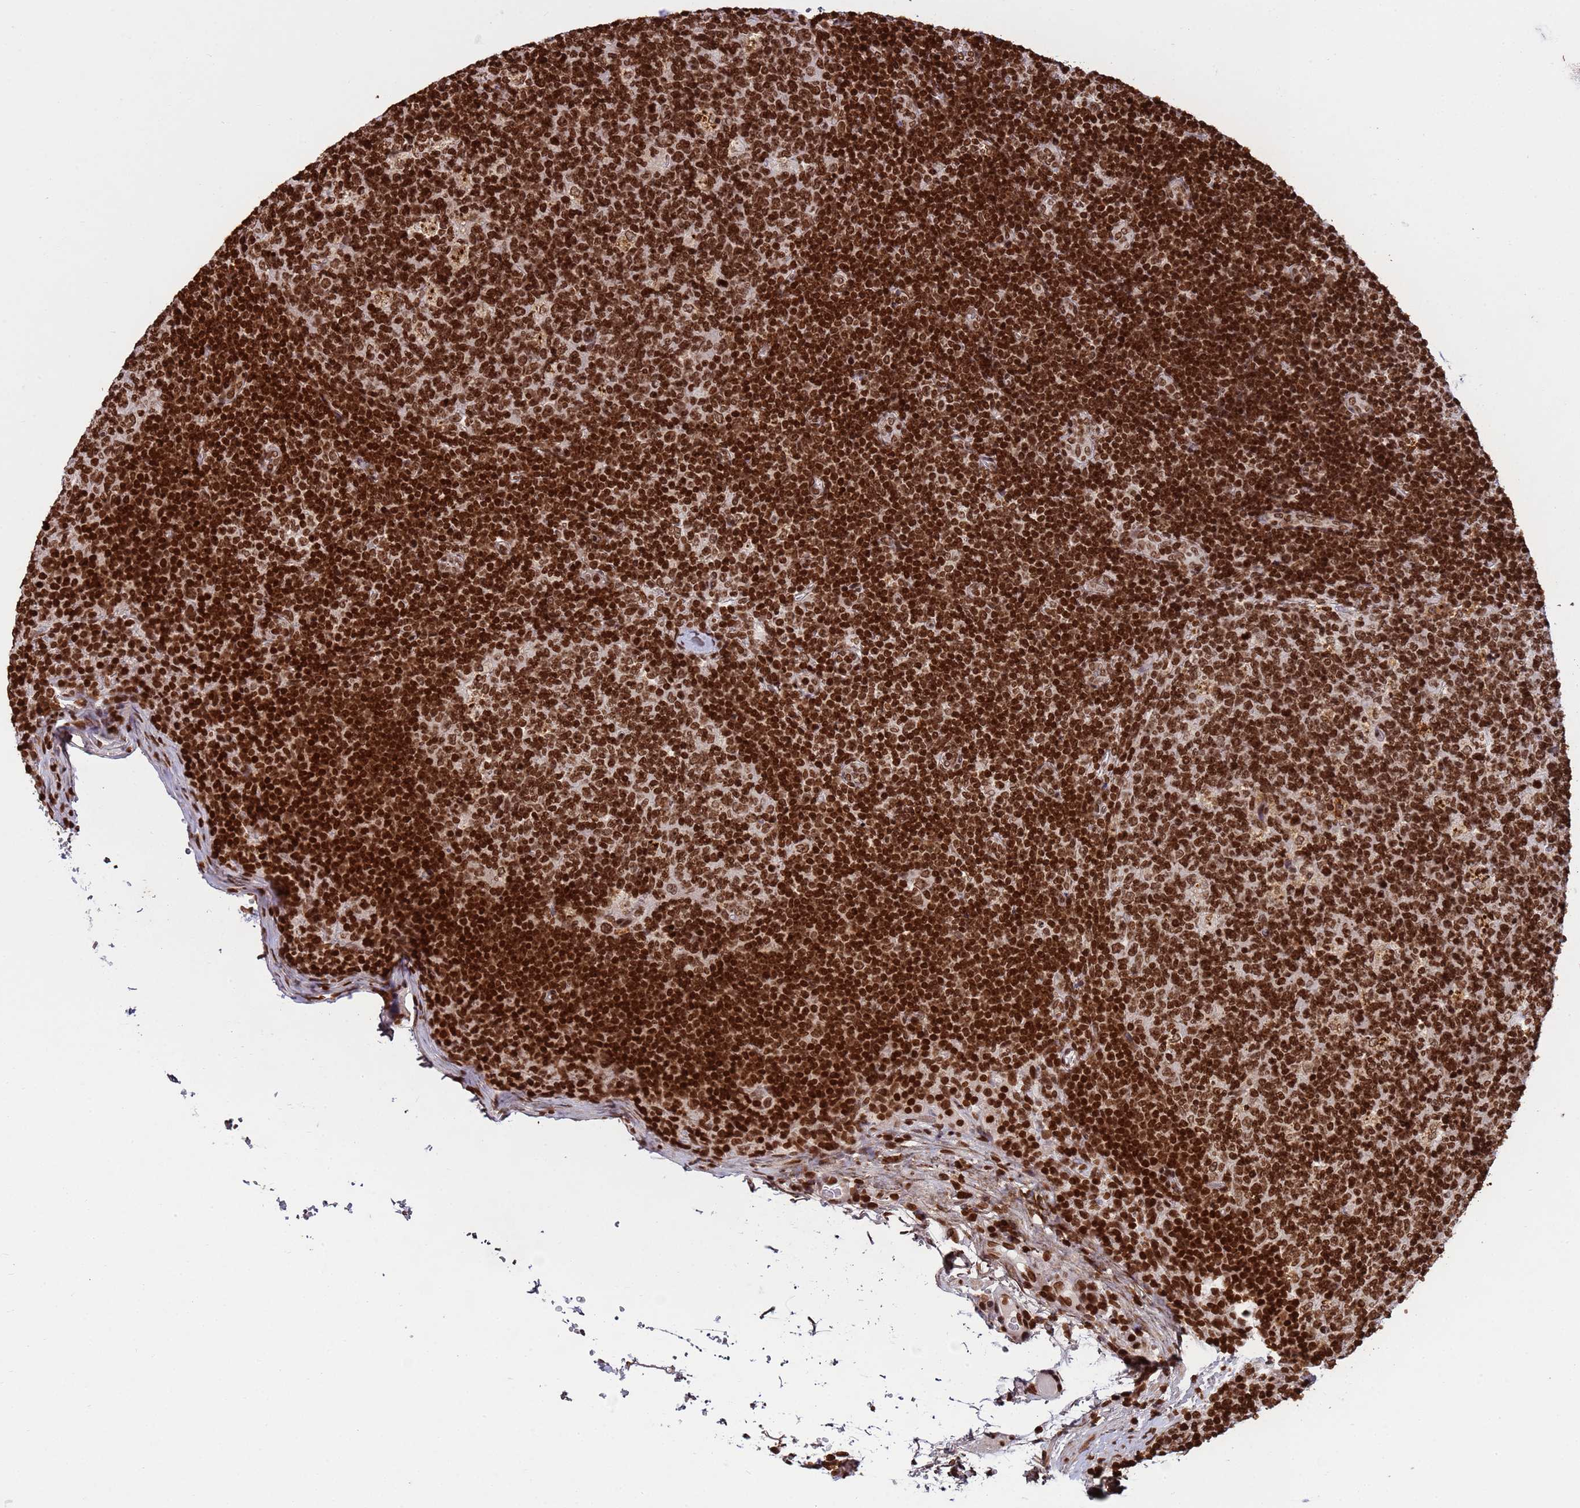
{"staining": {"intensity": "strong", "quantity": ">75%", "location": "nuclear"}, "tissue": "lymph node", "cell_type": "Germinal center cells", "image_type": "normal", "snomed": [{"axis": "morphology", "description": "Normal tissue, NOS"}, {"axis": "topography", "description": "Lymph node"}], "caption": "A micrograph showing strong nuclear expression in approximately >75% of germinal center cells in unremarkable lymph node, as visualized by brown immunohistochemical staining.", "gene": "H3", "patient": {"sex": "female", "age": 31}}